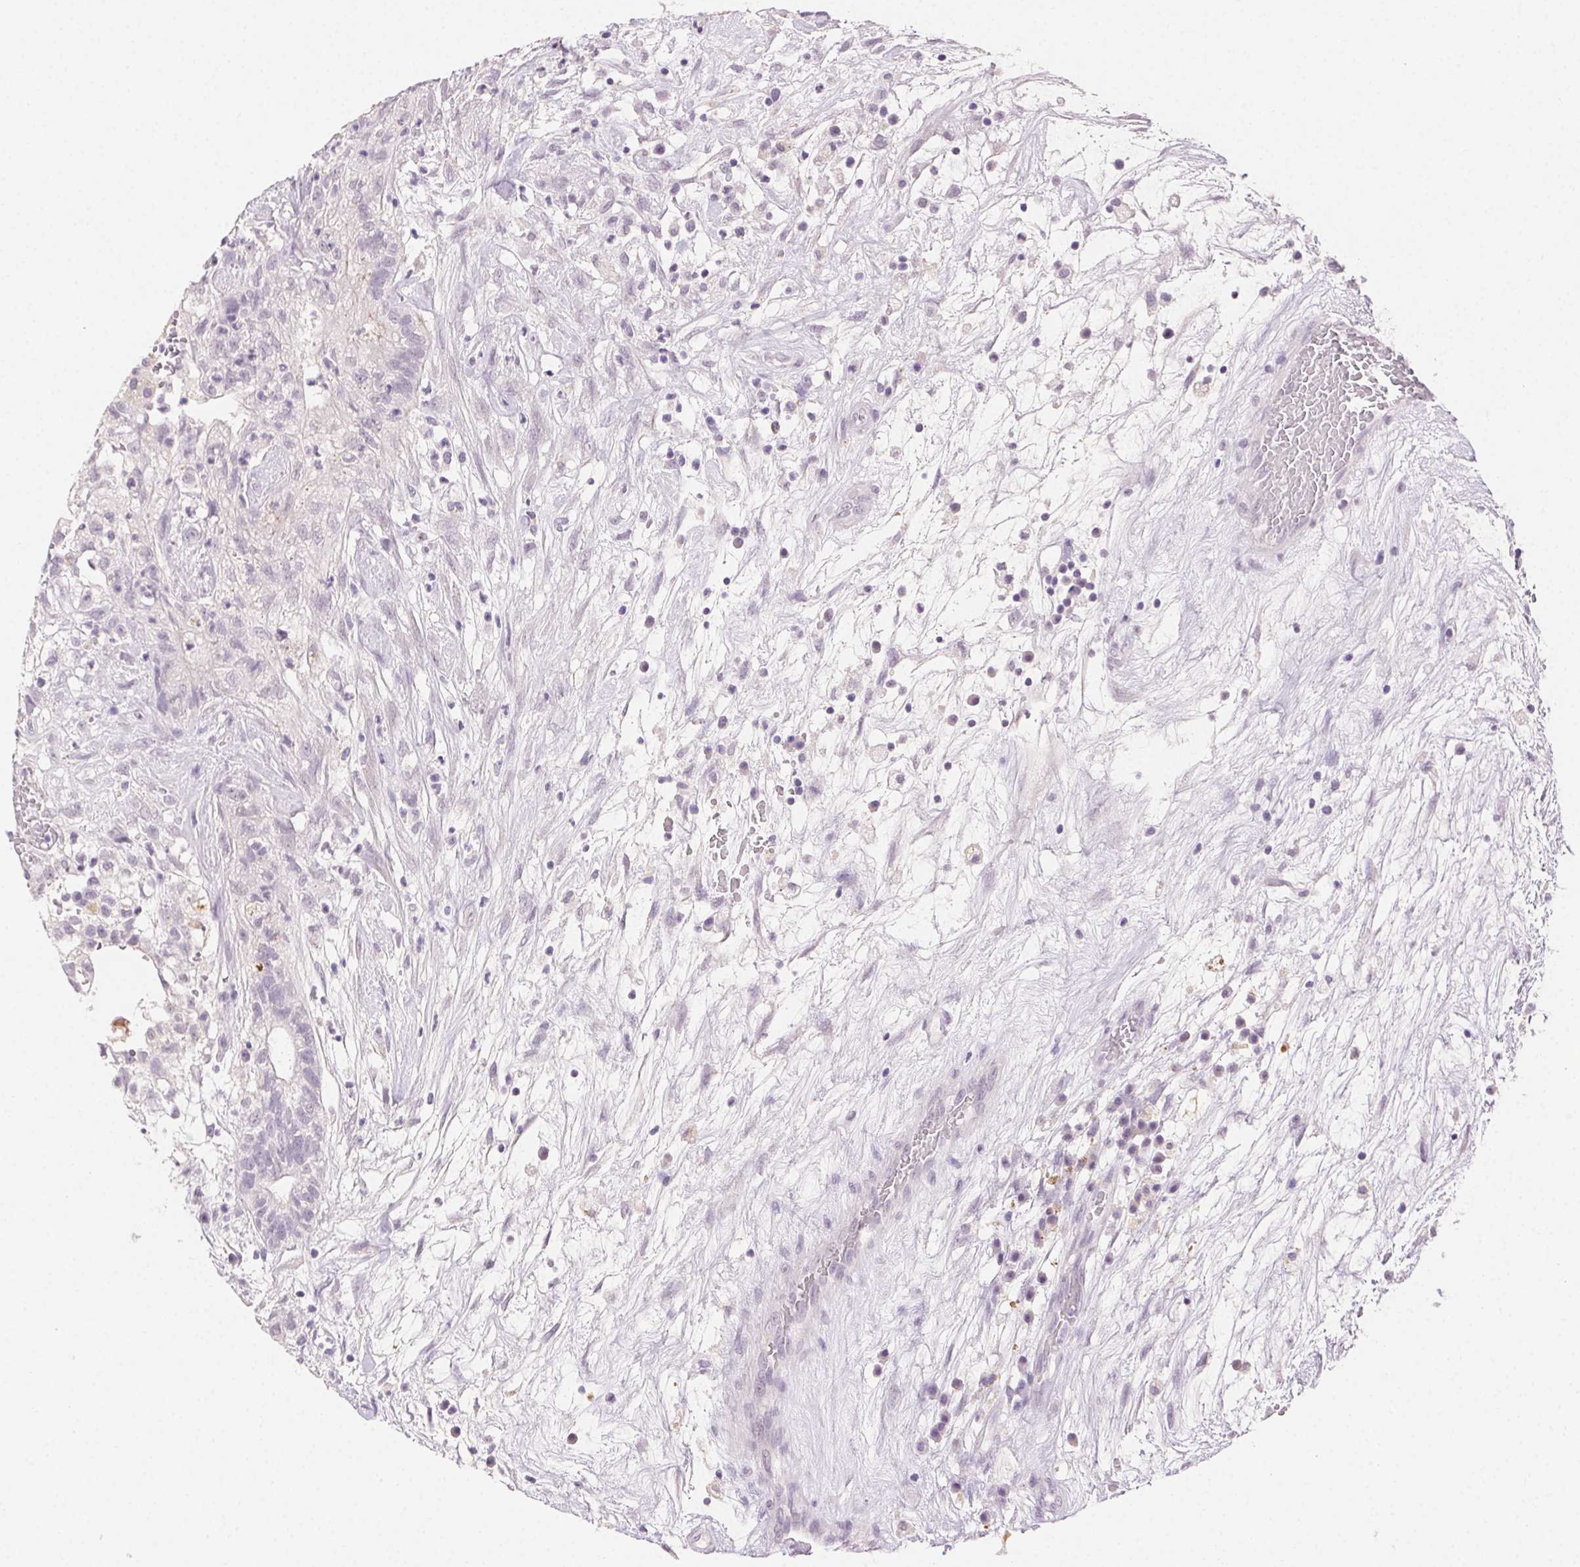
{"staining": {"intensity": "negative", "quantity": "none", "location": "none"}, "tissue": "testis cancer", "cell_type": "Tumor cells", "image_type": "cancer", "snomed": [{"axis": "morphology", "description": "Normal tissue, NOS"}, {"axis": "morphology", "description": "Carcinoma, Embryonal, NOS"}, {"axis": "topography", "description": "Testis"}], "caption": "This is an immunohistochemistry micrograph of human embryonal carcinoma (testis). There is no positivity in tumor cells.", "gene": "CLDN10", "patient": {"sex": "male", "age": 32}}